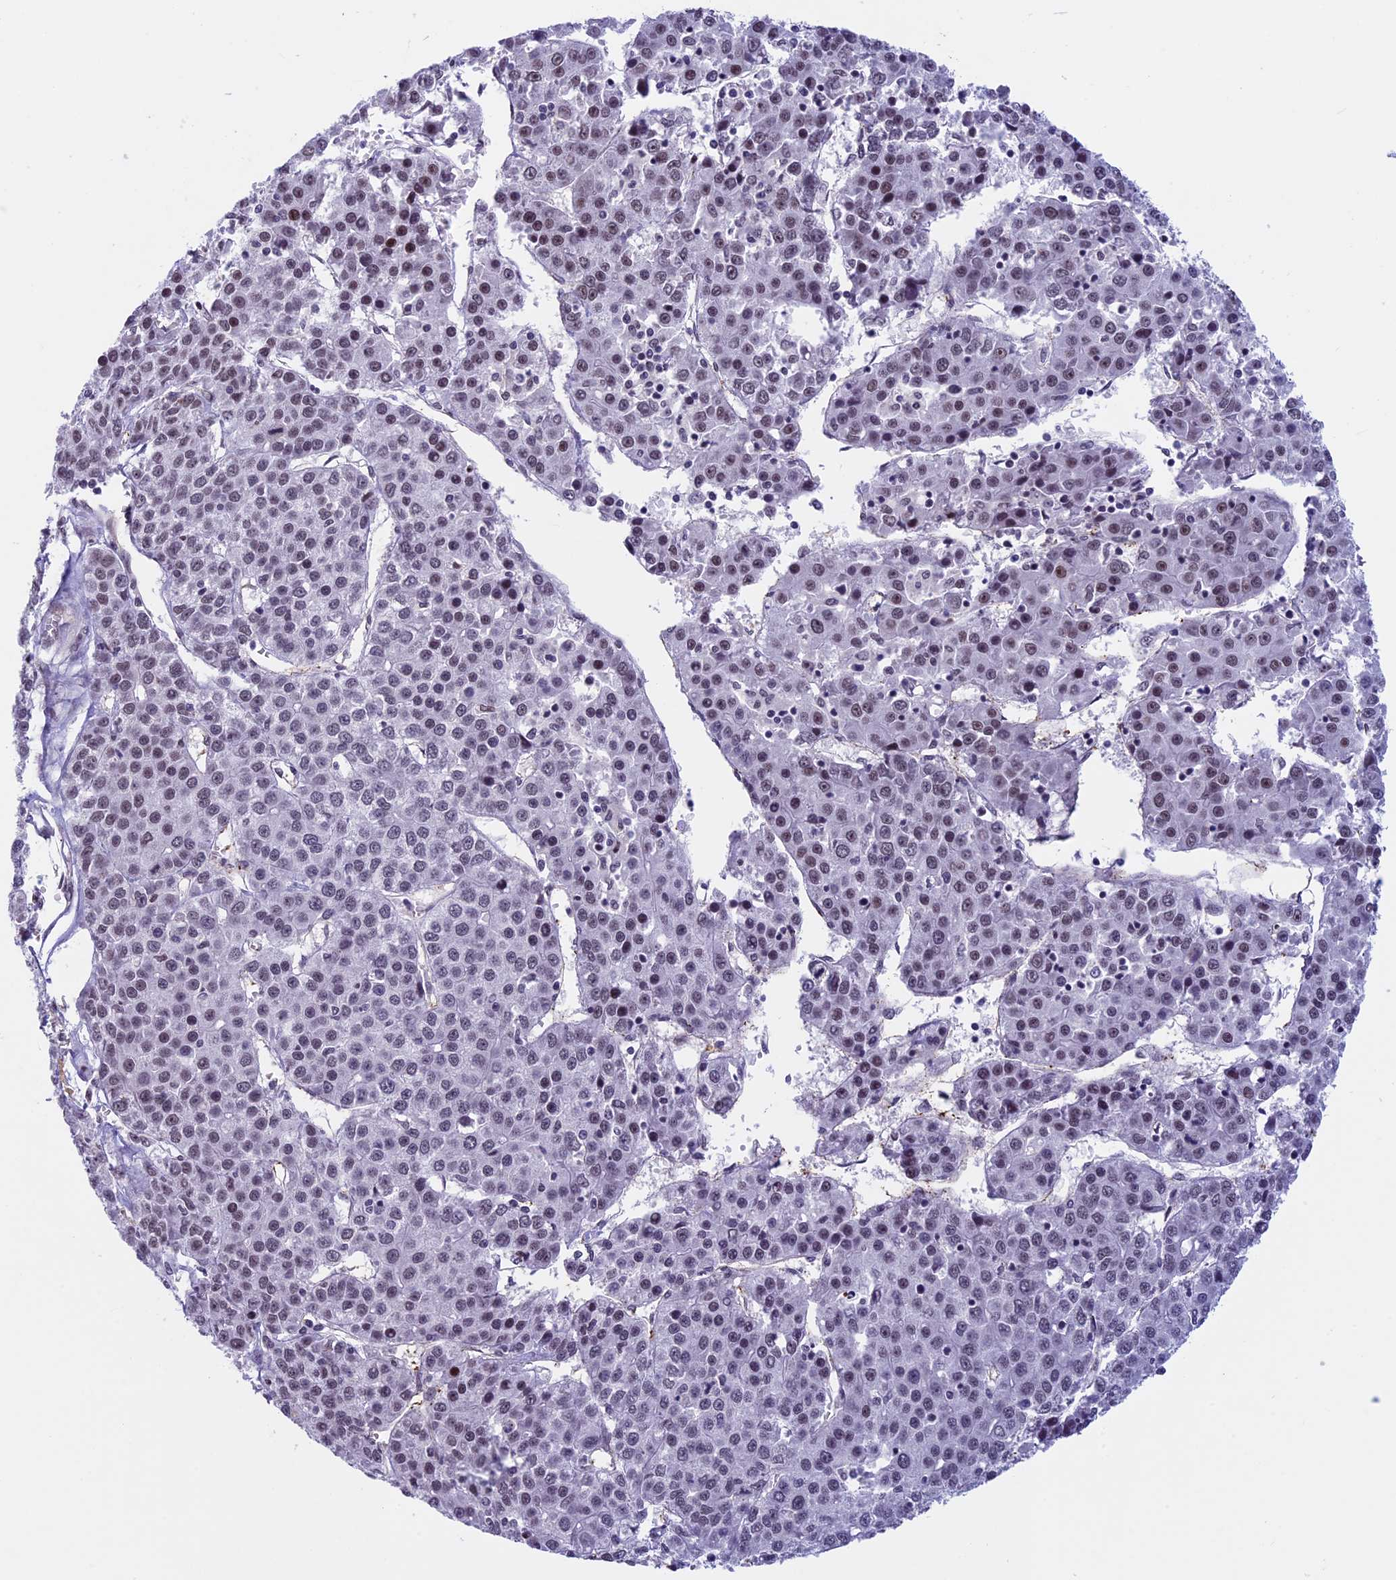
{"staining": {"intensity": "weak", "quantity": "25%-75%", "location": "nuclear"}, "tissue": "liver cancer", "cell_type": "Tumor cells", "image_type": "cancer", "snomed": [{"axis": "morphology", "description": "Carcinoma, Hepatocellular, NOS"}, {"axis": "topography", "description": "Liver"}], "caption": "Protein expression analysis of human hepatocellular carcinoma (liver) reveals weak nuclear positivity in about 25%-75% of tumor cells.", "gene": "NIPBL", "patient": {"sex": "female", "age": 53}}